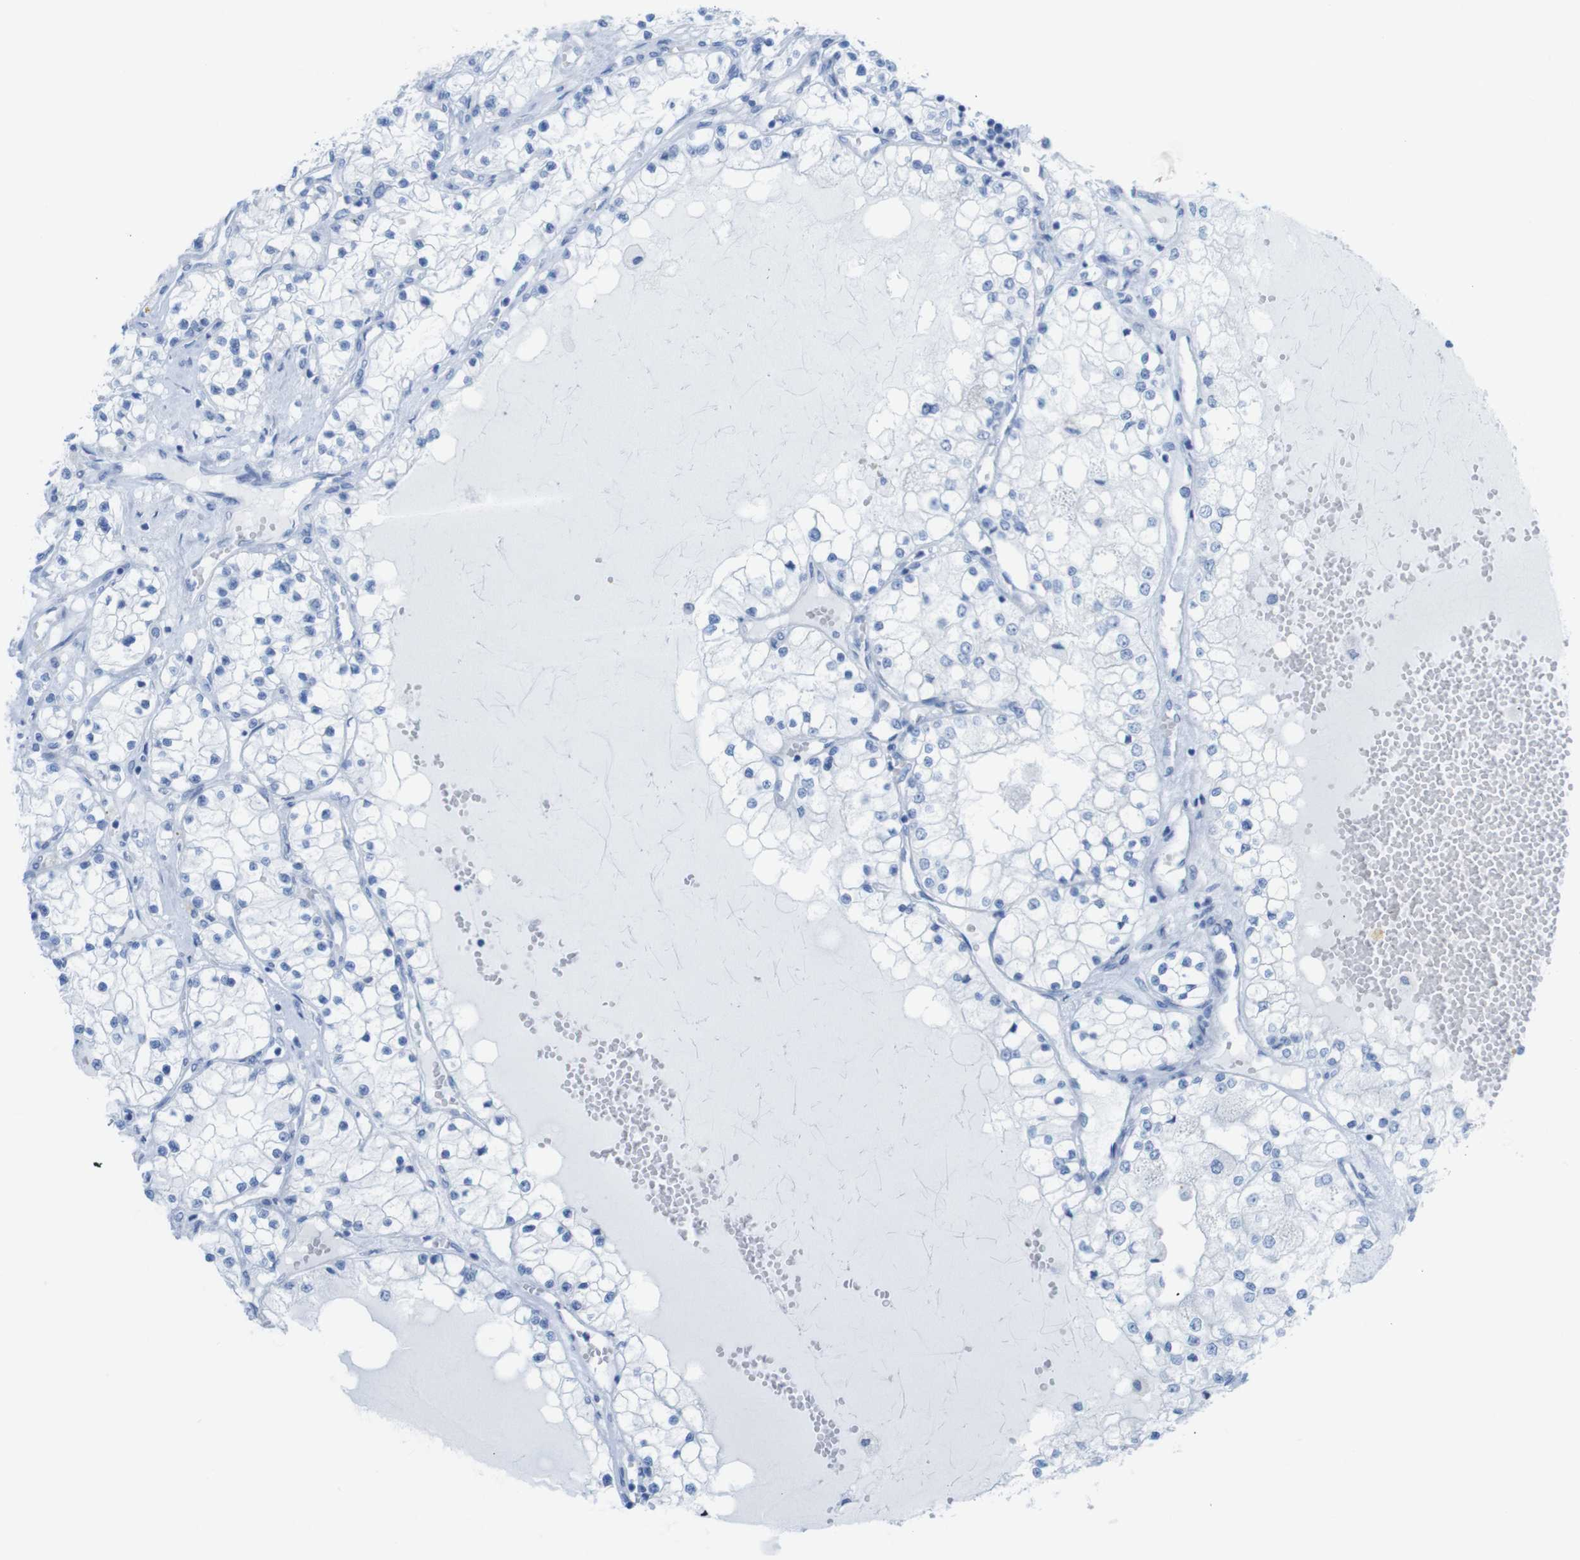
{"staining": {"intensity": "negative", "quantity": "none", "location": "none"}, "tissue": "renal cancer", "cell_type": "Tumor cells", "image_type": "cancer", "snomed": [{"axis": "morphology", "description": "Adenocarcinoma, NOS"}, {"axis": "topography", "description": "Kidney"}], "caption": "Image shows no significant protein expression in tumor cells of renal cancer.", "gene": "MYH7", "patient": {"sex": "male", "age": 68}}